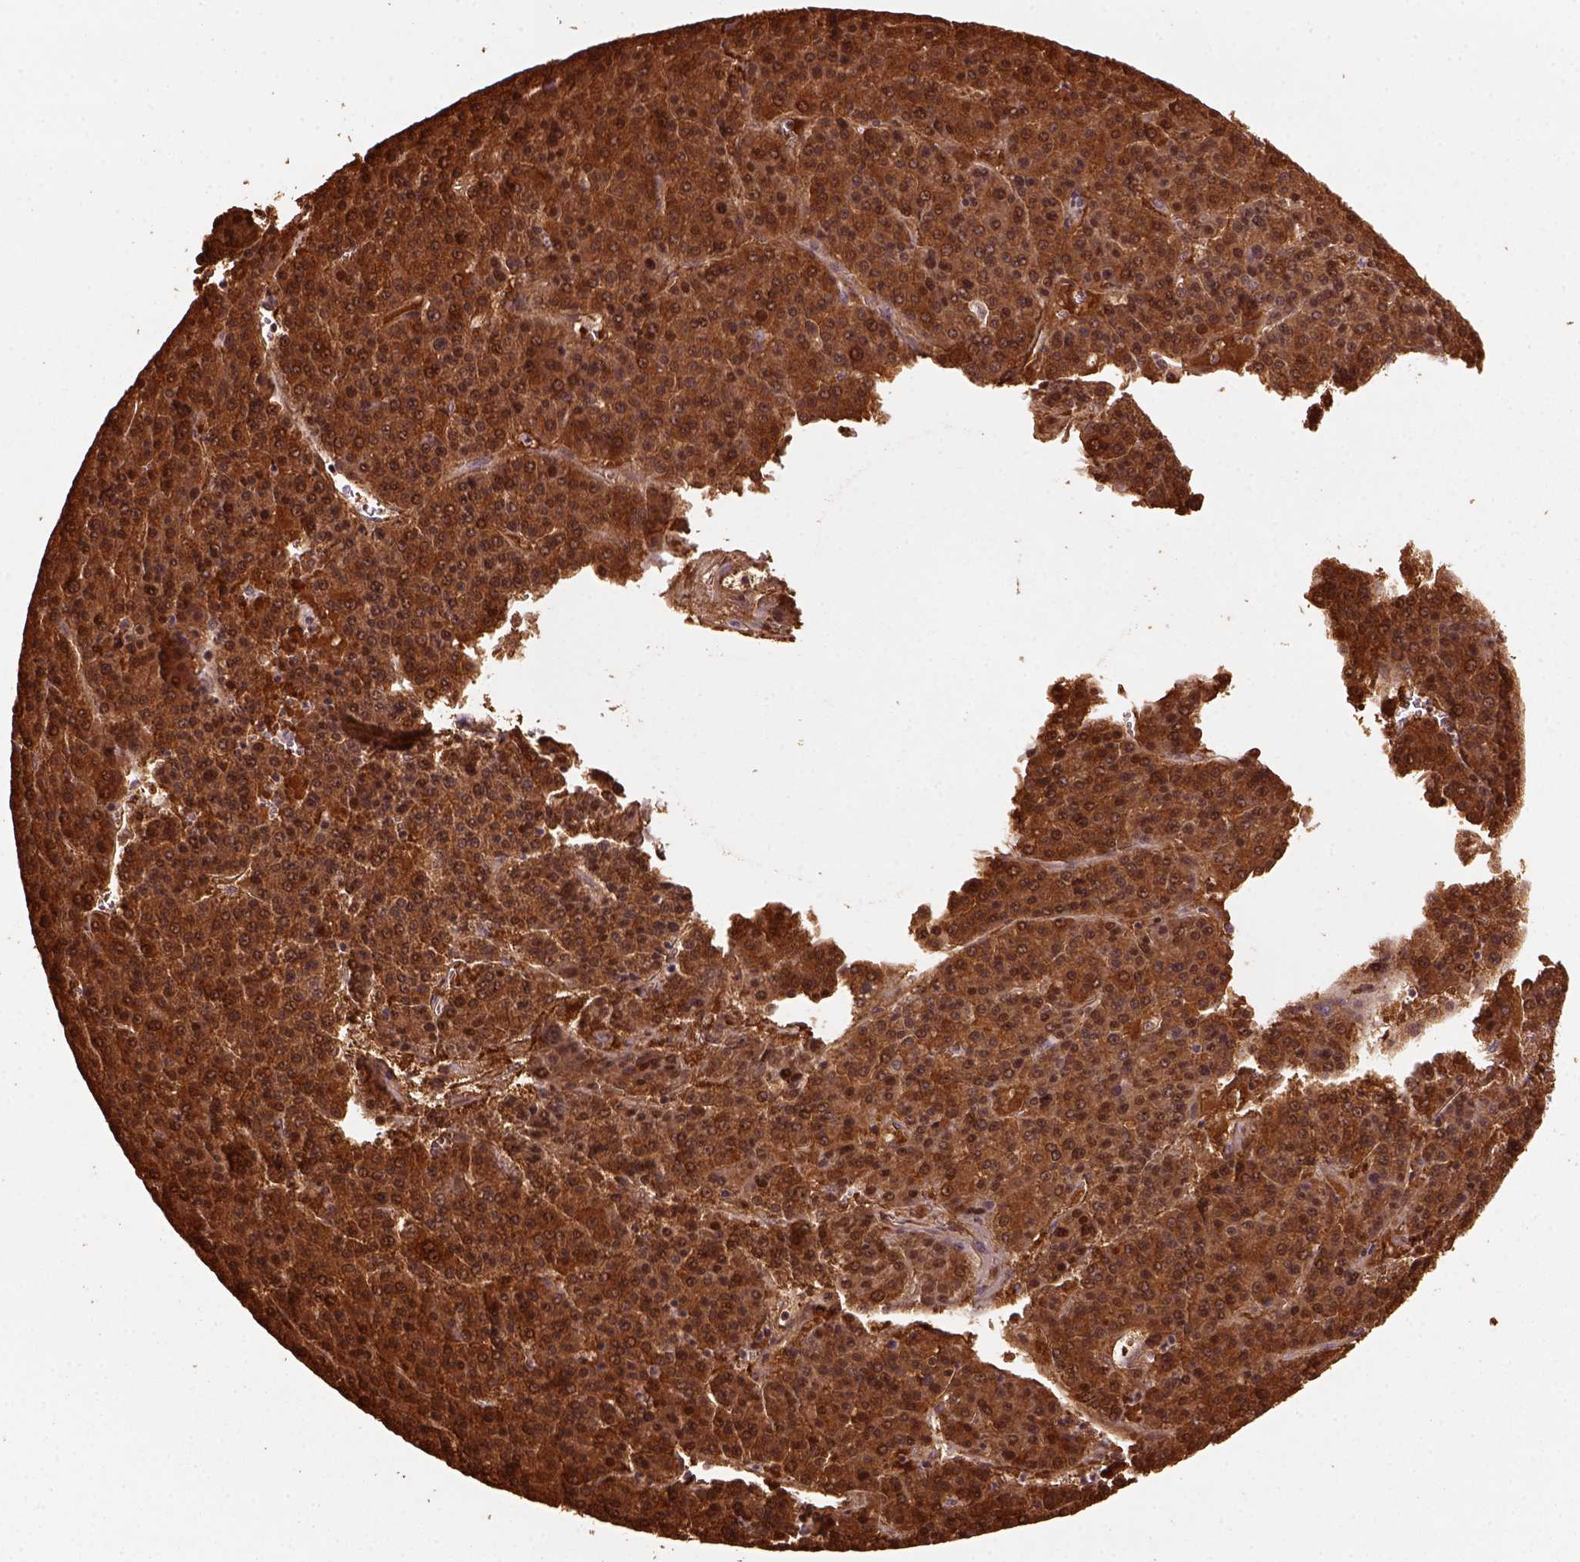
{"staining": {"intensity": "strong", "quantity": ">75%", "location": "cytoplasmic/membranous,nuclear"}, "tissue": "liver cancer", "cell_type": "Tumor cells", "image_type": "cancer", "snomed": [{"axis": "morphology", "description": "Carcinoma, Hepatocellular, NOS"}, {"axis": "topography", "description": "Liver"}], "caption": "About >75% of tumor cells in human hepatocellular carcinoma (liver) exhibit strong cytoplasmic/membranous and nuclear protein staining as visualized by brown immunohistochemical staining.", "gene": "GOT1", "patient": {"sex": "female", "age": 58}}